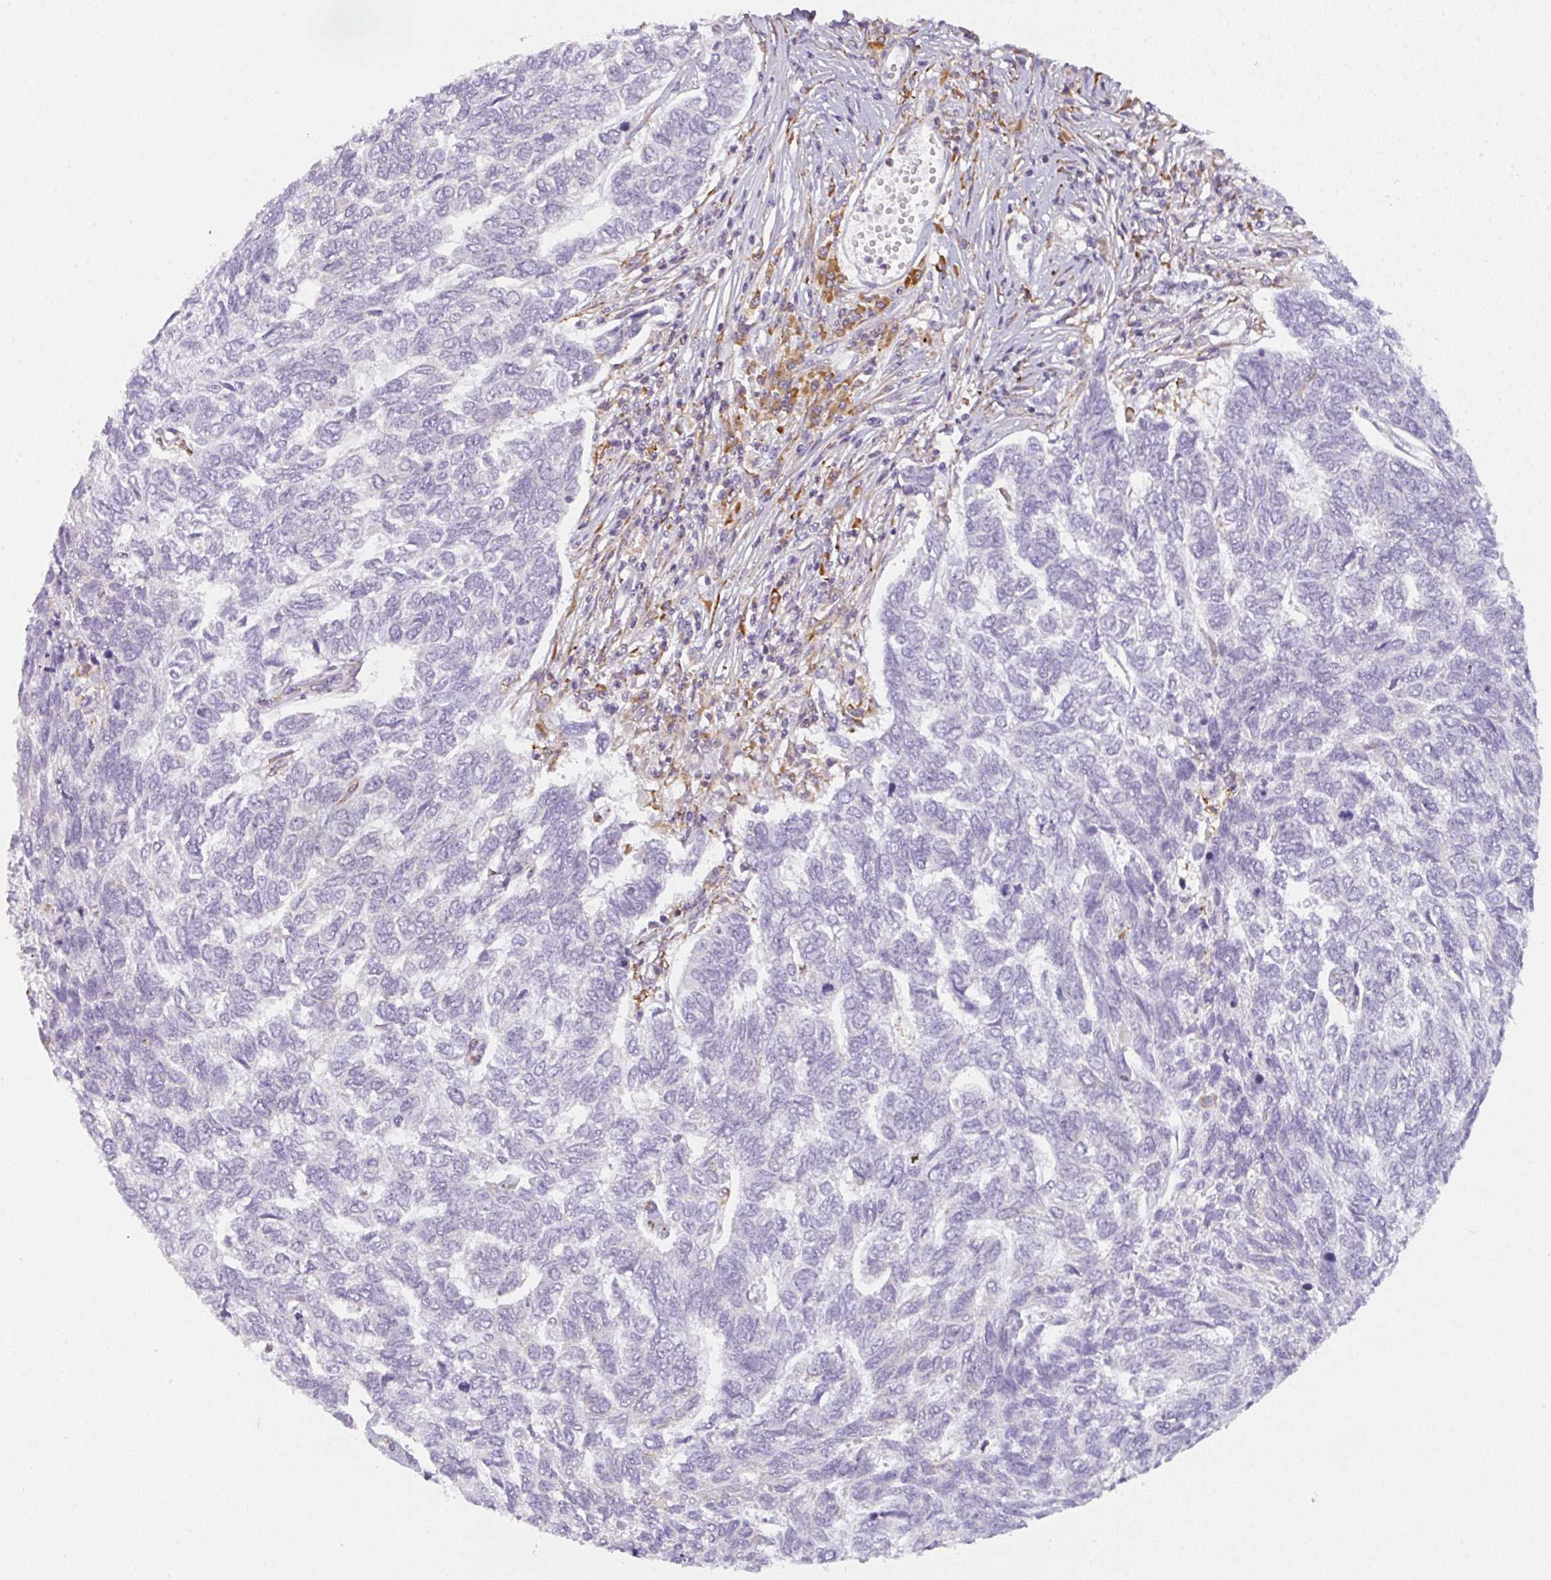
{"staining": {"intensity": "negative", "quantity": "none", "location": "none"}, "tissue": "skin cancer", "cell_type": "Tumor cells", "image_type": "cancer", "snomed": [{"axis": "morphology", "description": "Basal cell carcinoma"}, {"axis": "topography", "description": "Skin"}], "caption": "Skin cancer stained for a protein using immunohistochemistry reveals no expression tumor cells.", "gene": "DOK4", "patient": {"sex": "female", "age": 65}}